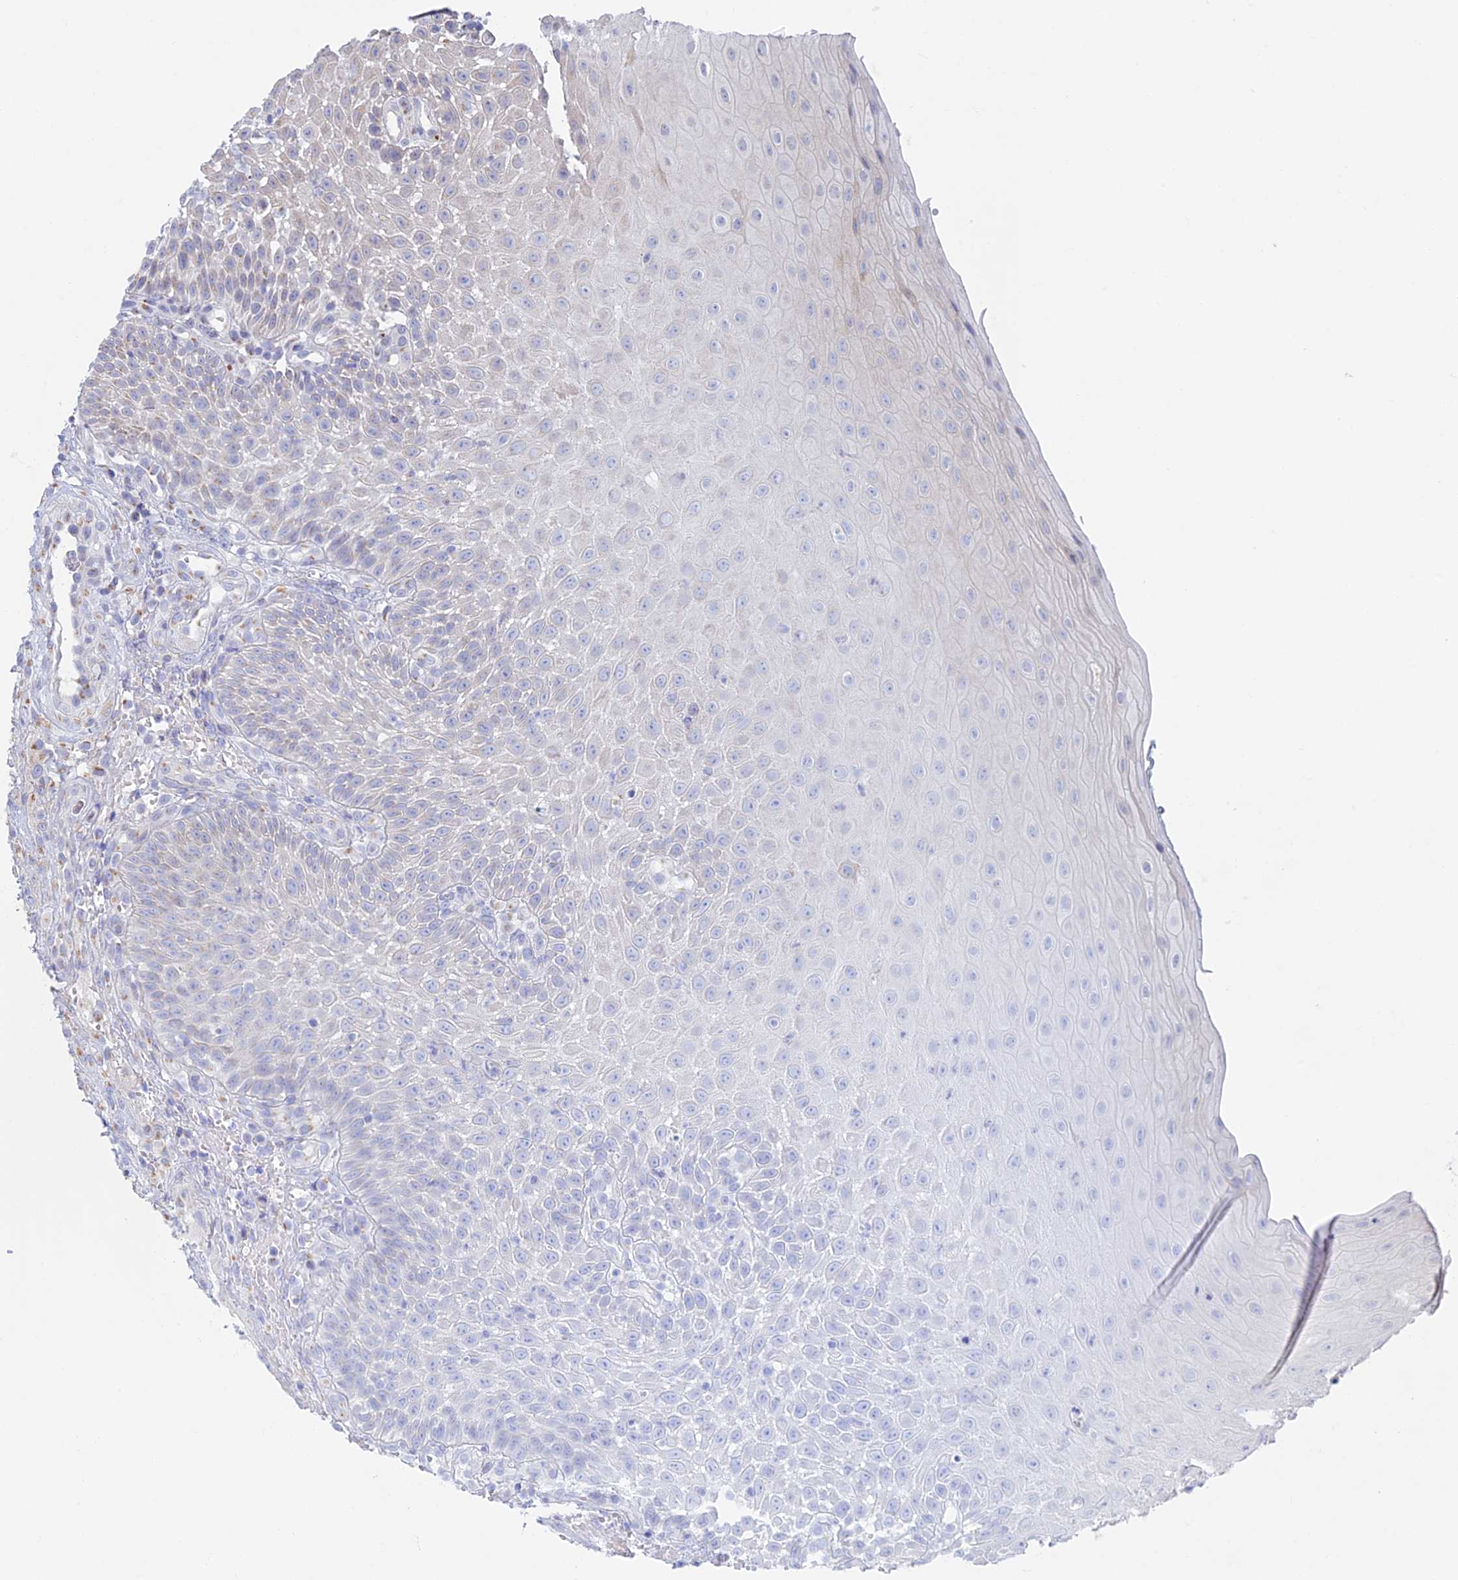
{"staining": {"intensity": "negative", "quantity": "none", "location": "none"}, "tissue": "oral mucosa", "cell_type": "Squamous epithelial cells", "image_type": "normal", "snomed": [{"axis": "morphology", "description": "Normal tissue, NOS"}, {"axis": "topography", "description": "Oral tissue"}], "caption": "This image is of unremarkable oral mucosa stained with immunohistochemistry to label a protein in brown with the nuclei are counter-stained blue. There is no positivity in squamous epithelial cells. (DAB (3,3'-diaminobenzidine) immunohistochemistry (IHC) visualized using brightfield microscopy, high magnification).", "gene": "ENSG00000267561", "patient": {"sex": "female", "age": 13}}